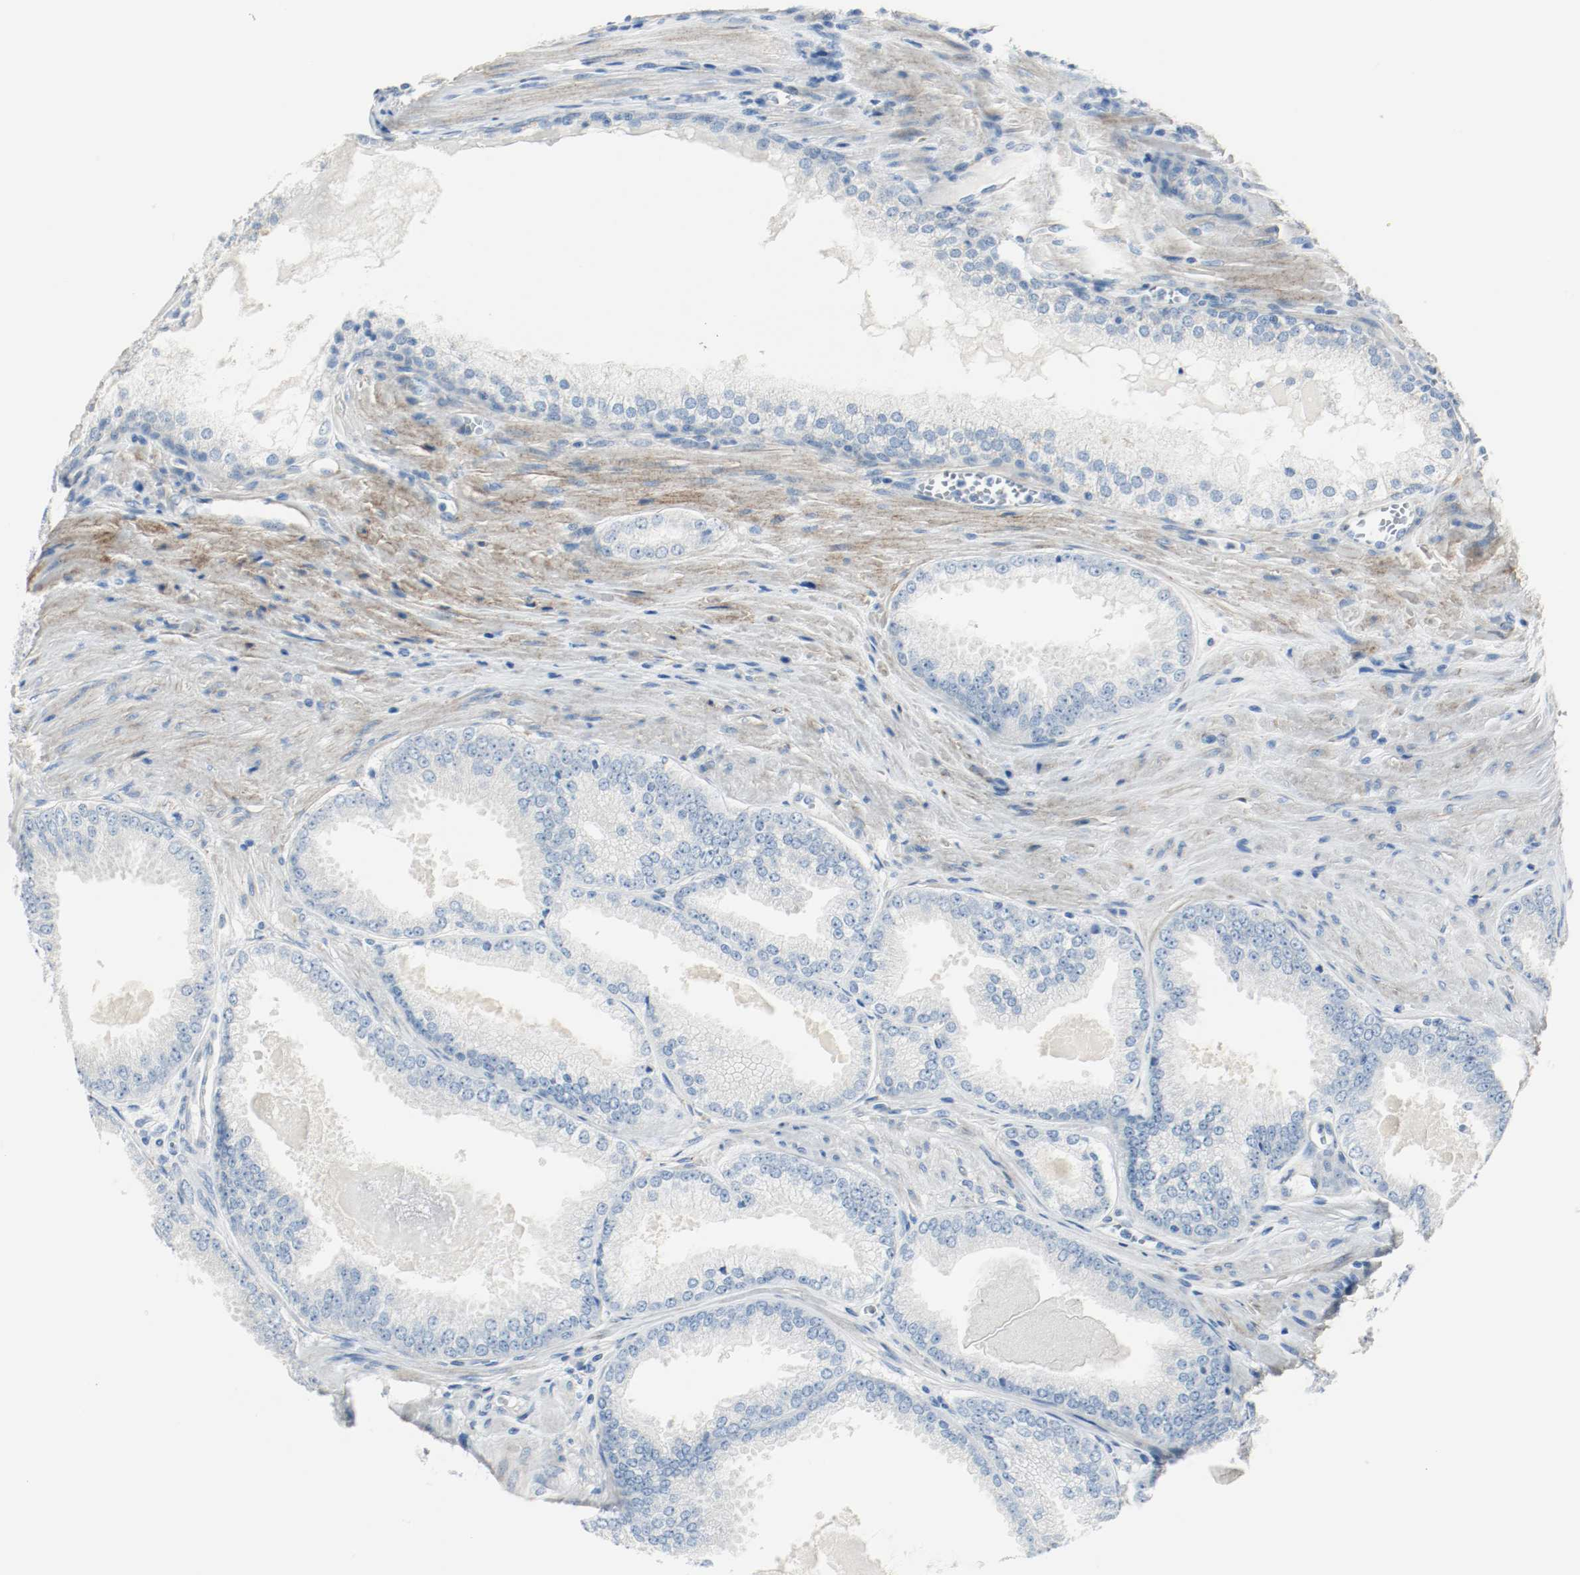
{"staining": {"intensity": "negative", "quantity": "none", "location": "none"}, "tissue": "prostate cancer", "cell_type": "Tumor cells", "image_type": "cancer", "snomed": [{"axis": "morphology", "description": "Adenocarcinoma, High grade"}, {"axis": "topography", "description": "Prostate"}], "caption": "DAB immunohistochemical staining of prostate cancer demonstrates no significant staining in tumor cells. The staining is performed using DAB brown chromogen with nuclei counter-stained in using hematoxylin.", "gene": "LAMB1", "patient": {"sex": "male", "age": 61}}